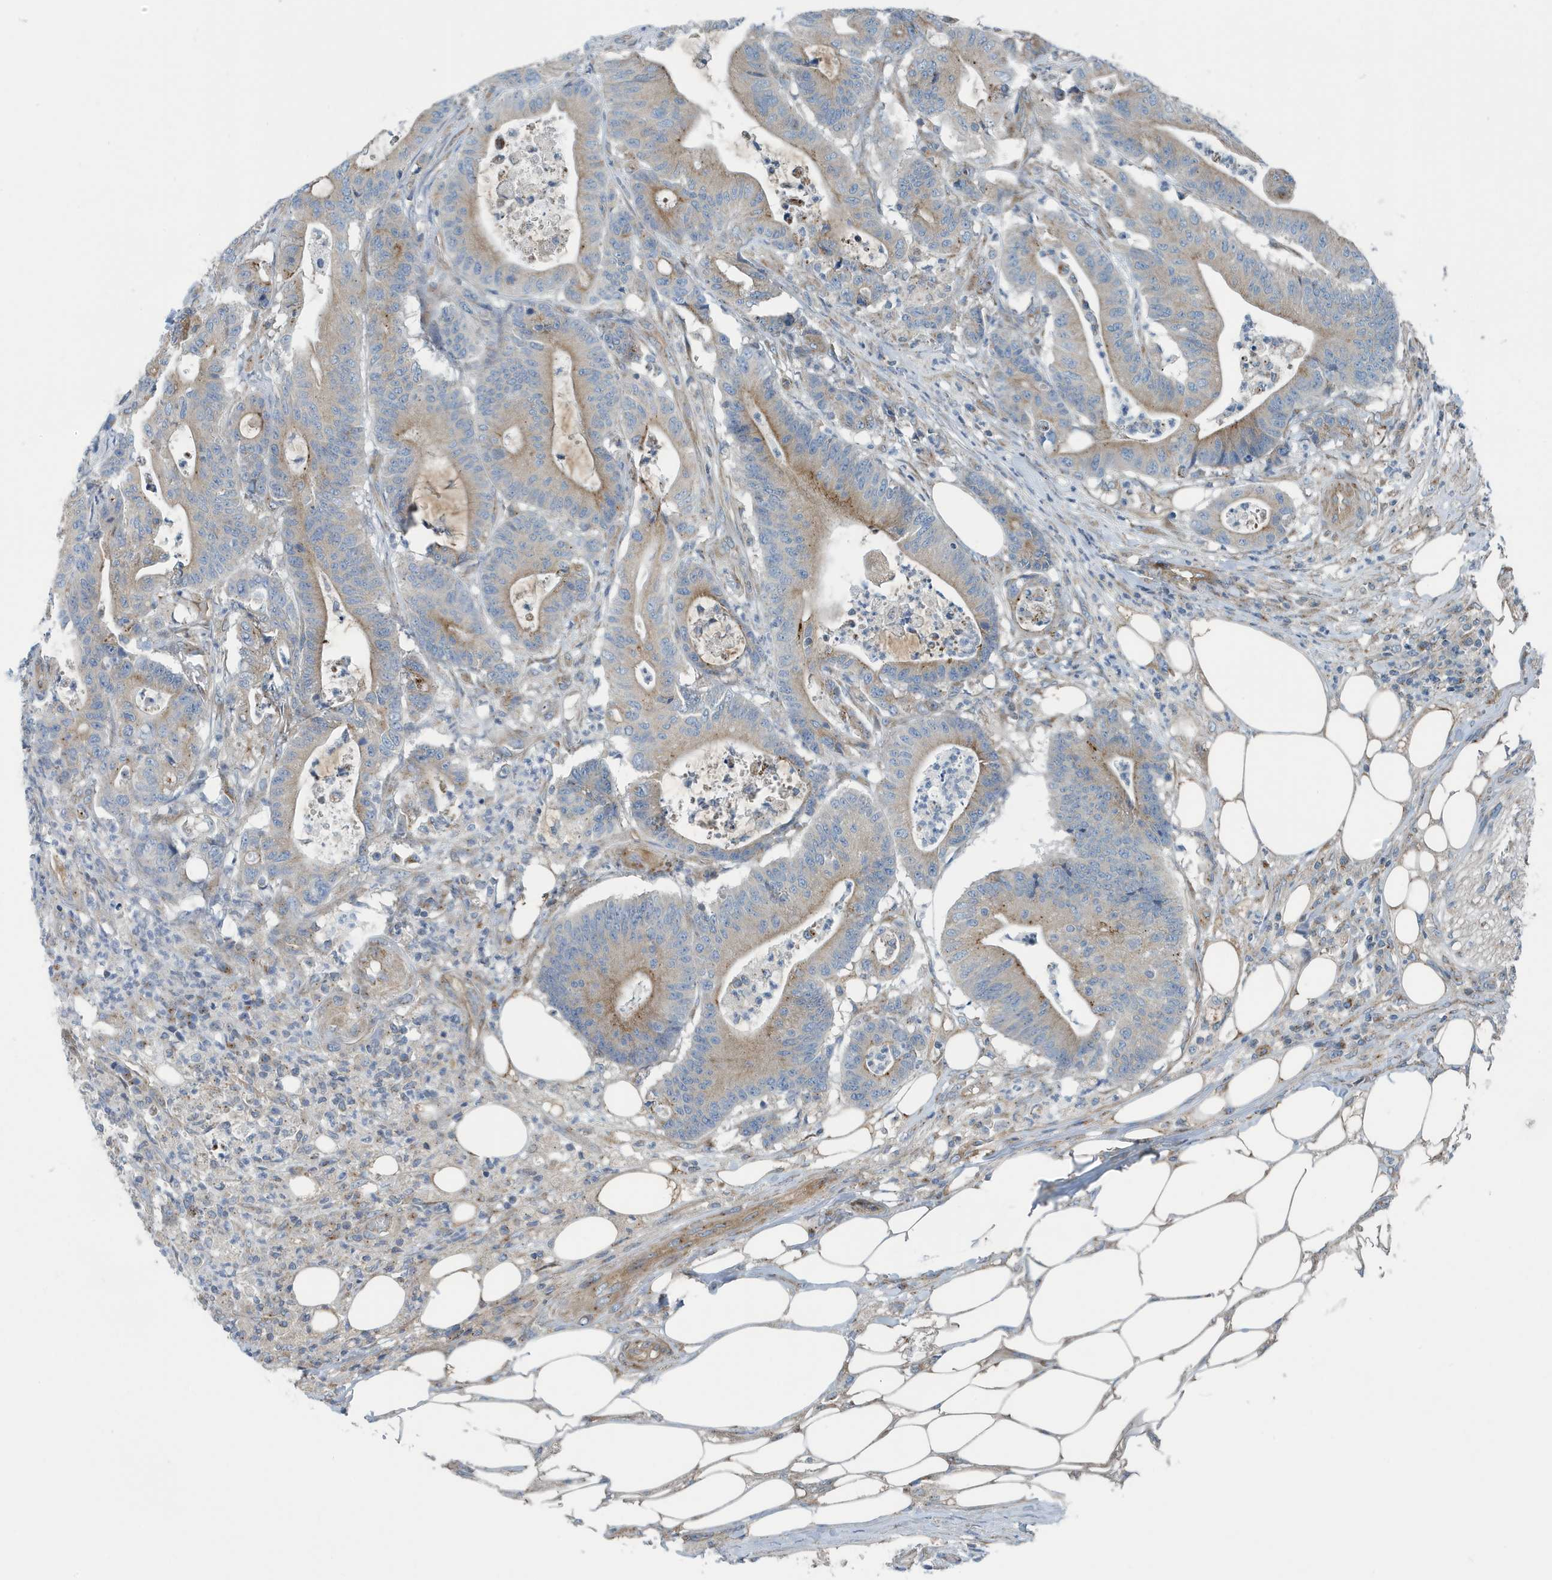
{"staining": {"intensity": "moderate", "quantity": "<25%", "location": "cytoplasmic/membranous"}, "tissue": "colorectal cancer", "cell_type": "Tumor cells", "image_type": "cancer", "snomed": [{"axis": "morphology", "description": "Adenocarcinoma, NOS"}, {"axis": "topography", "description": "Colon"}], "caption": "Protein staining shows moderate cytoplasmic/membranous positivity in approximately <25% of tumor cells in colorectal cancer (adenocarcinoma). The protein is shown in brown color, while the nuclei are stained blue.", "gene": "PPM1M", "patient": {"sex": "female", "age": 84}}